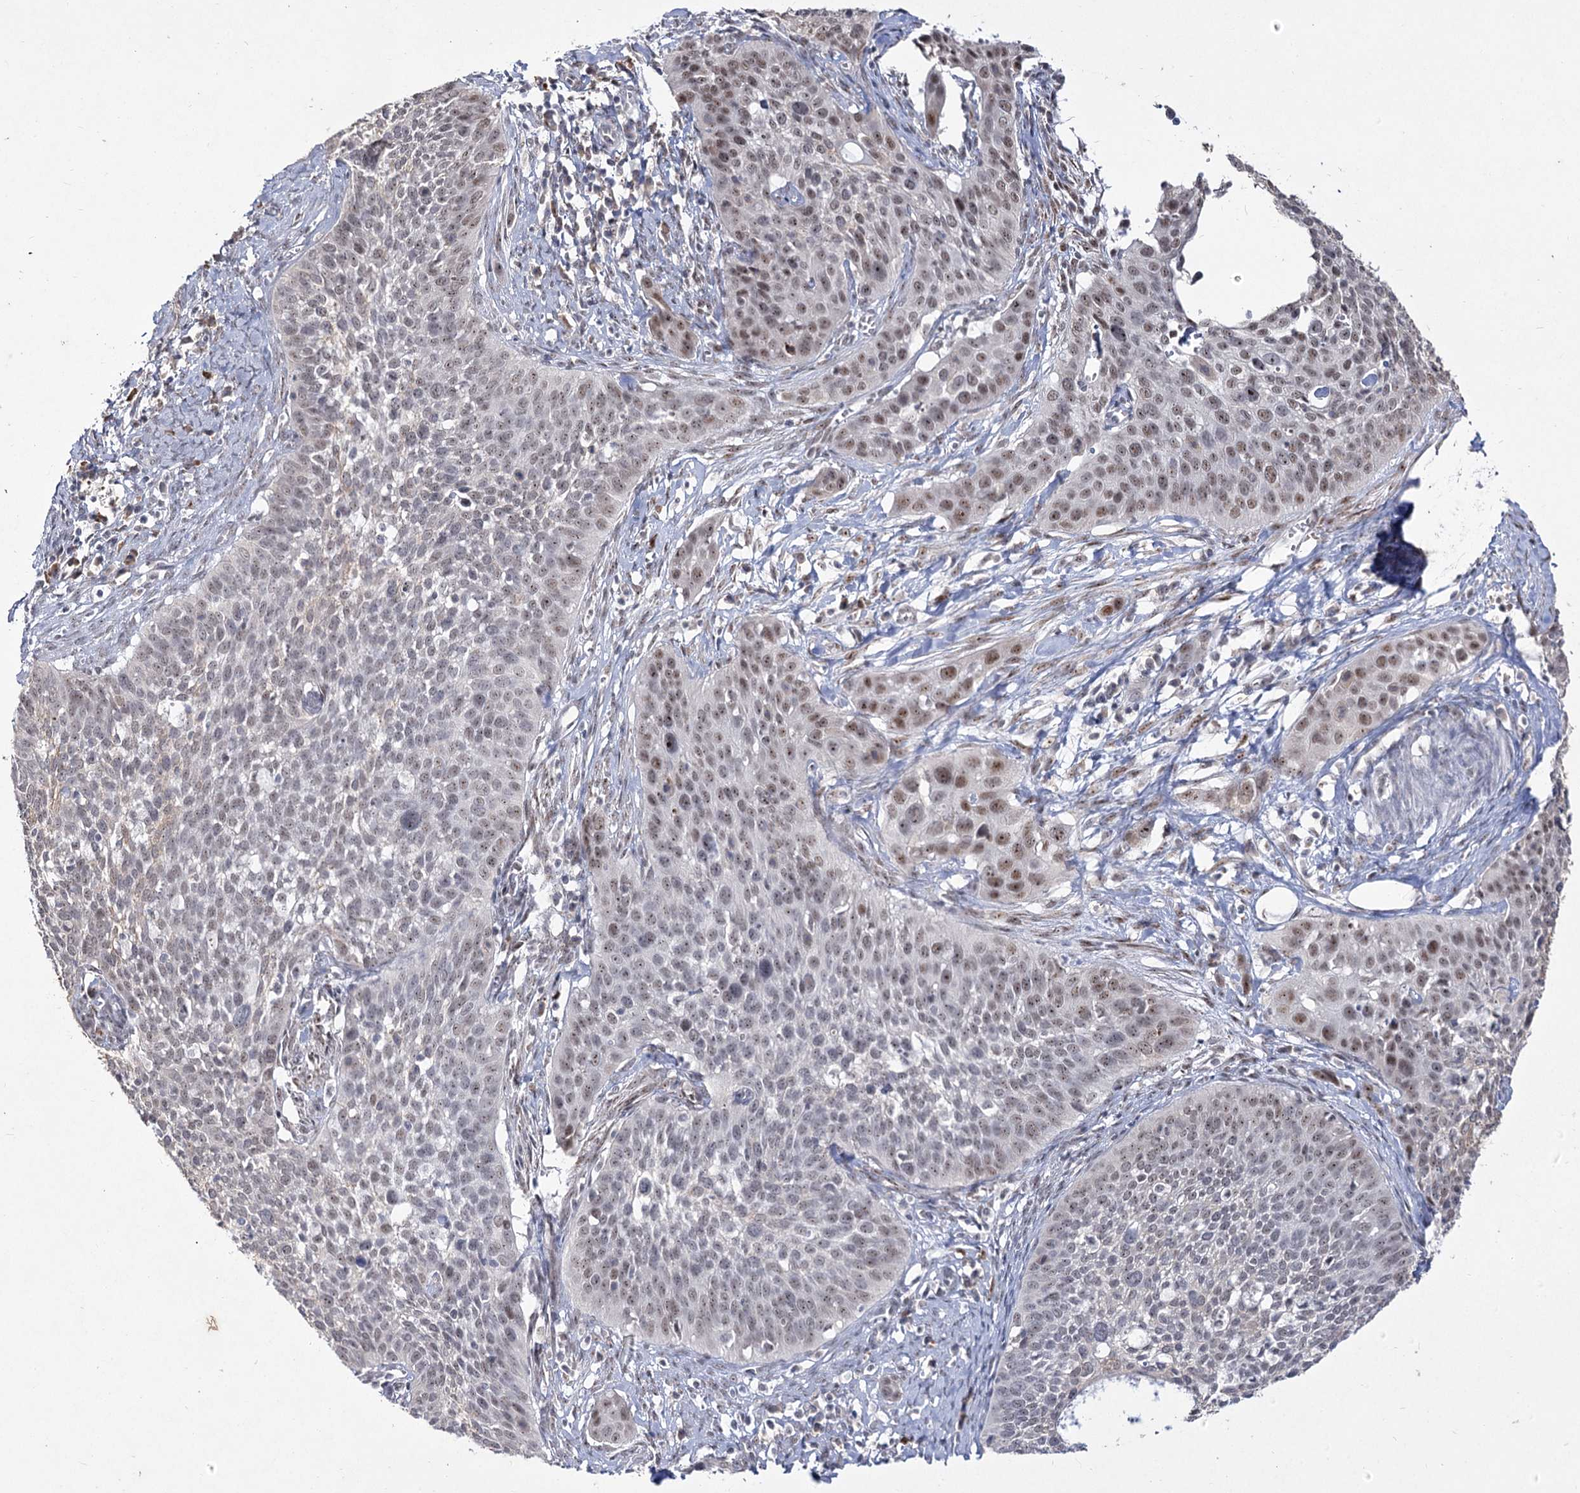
{"staining": {"intensity": "weak", "quantity": "25%-75%", "location": "nuclear"}, "tissue": "cervical cancer", "cell_type": "Tumor cells", "image_type": "cancer", "snomed": [{"axis": "morphology", "description": "Squamous cell carcinoma, NOS"}, {"axis": "topography", "description": "Cervix"}], "caption": "Tumor cells show low levels of weak nuclear expression in approximately 25%-75% of cells in cervical cancer. (DAB (3,3'-diaminobenzidine) IHC with brightfield microscopy, high magnification).", "gene": "DDX50", "patient": {"sex": "female", "age": 34}}